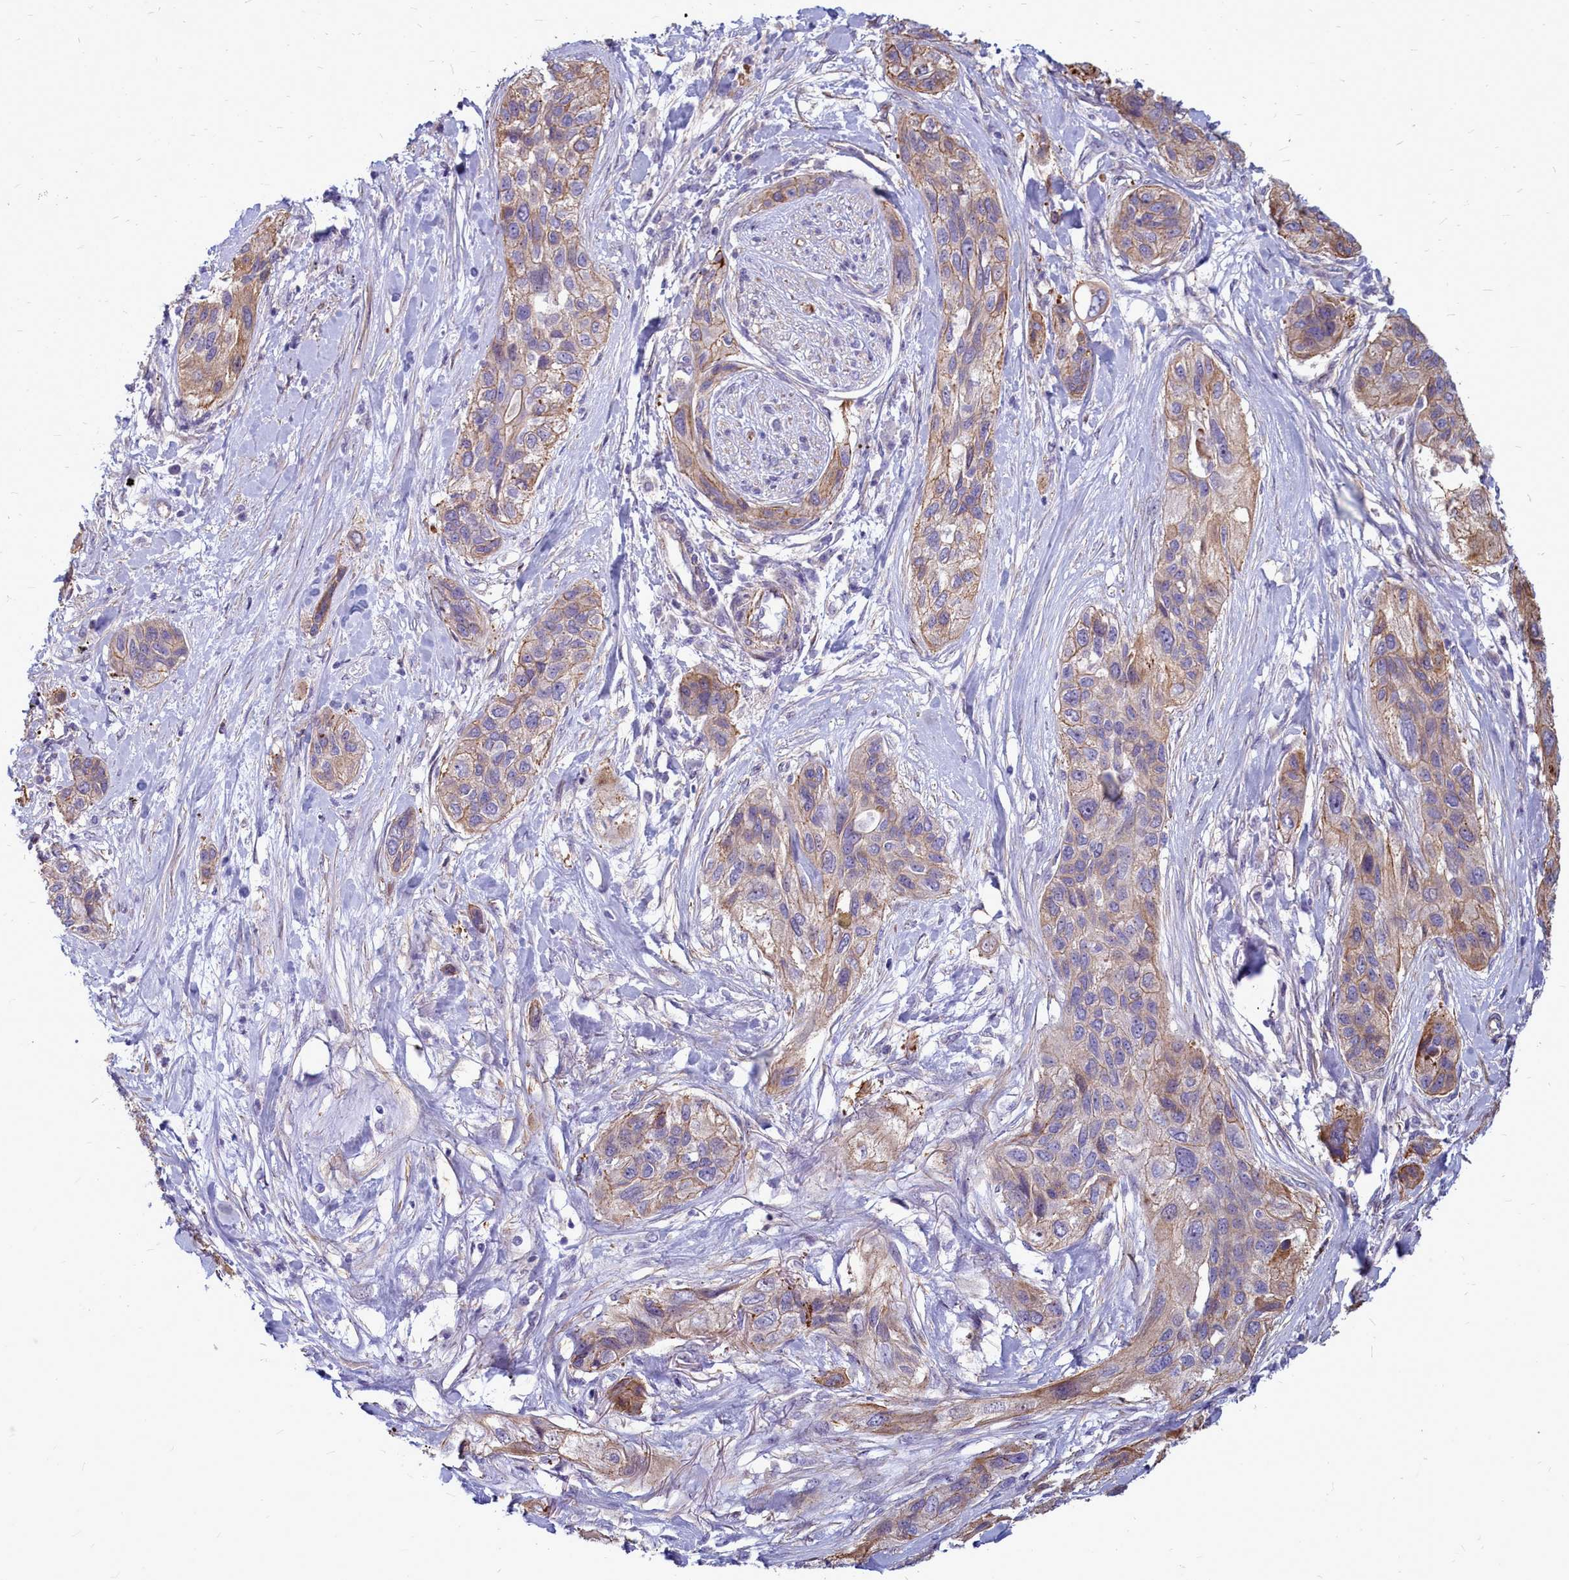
{"staining": {"intensity": "weak", "quantity": ">75%", "location": "cytoplasmic/membranous"}, "tissue": "lung cancer", "cell_type": "Tumor cells", "image_type": "cancer", "snomed": [{"axis": "morphology", "description": "Squamous cell carcinoma, NOS"}, {"axis": "topography", "description": "Lung"}], "caption": "Tumor cells exhibit weak cytoplasmic/membranous staining in approximately >75% of cells in squamous cell carcinoma (lung).", "gene": "TTC5", "patient": {"sex": "female", "age": 70}}